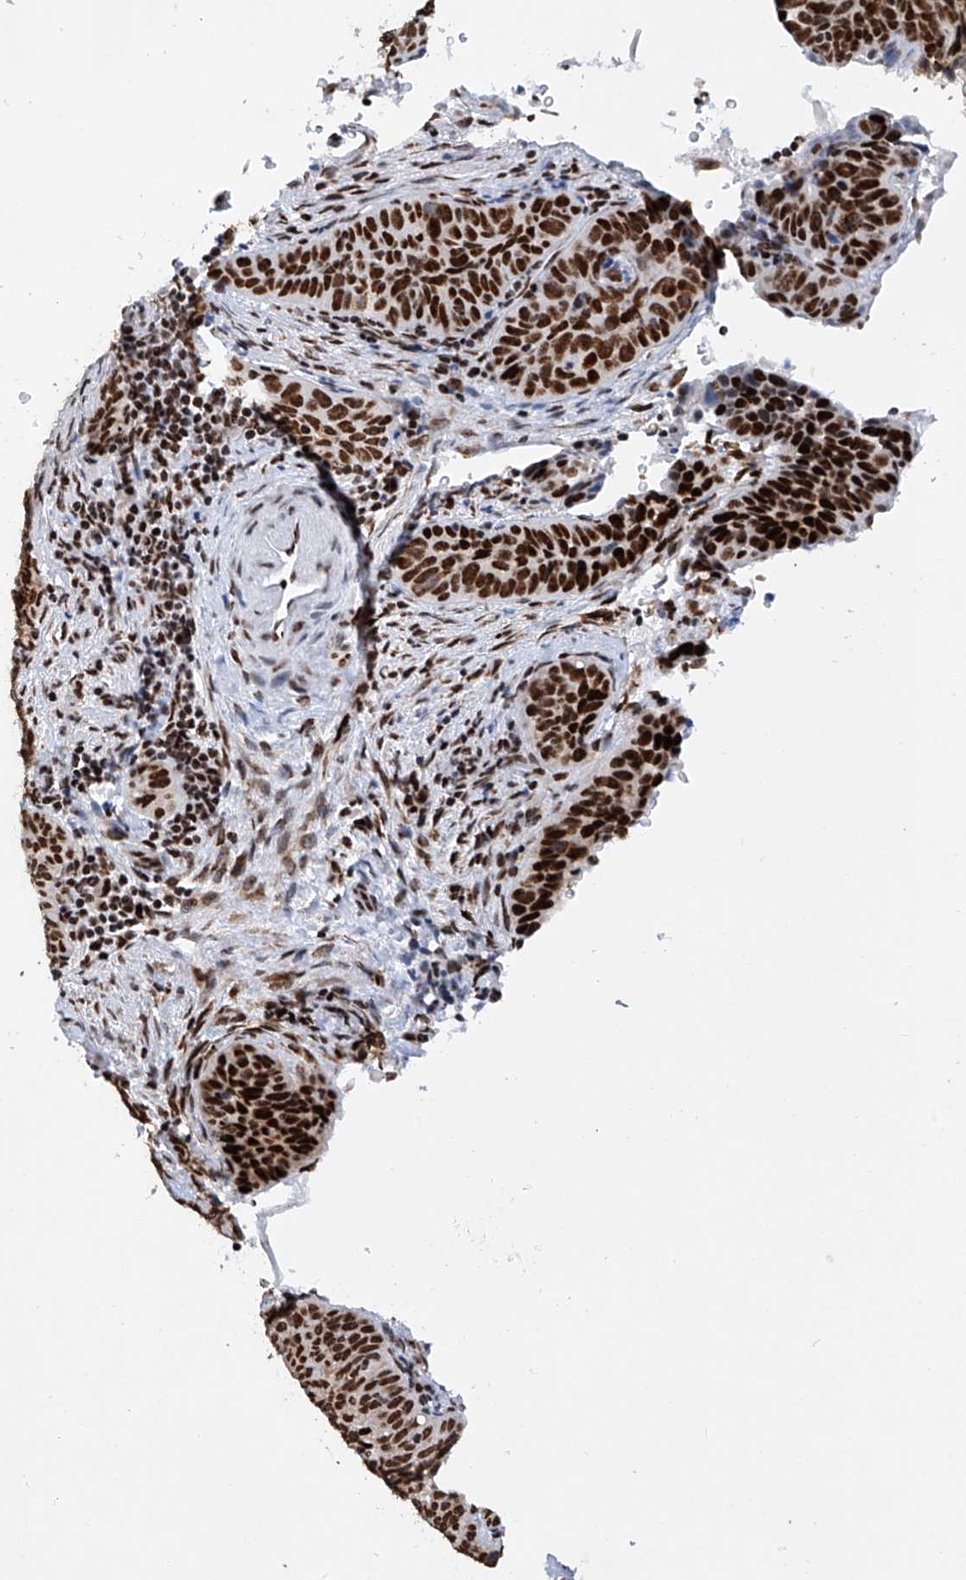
{"staining": {"intensity": "strong", "quantity": ">75%", "location": "nuclear"}, "tissue": "cervical cancer", "cell_type": "Tumor cells", "image_type": "cancer", "snomed": [{"axis": "morphology", "description": "Squamous cell carcinoma, NOS"}, {"axis": "topography", "description": "Cervix"}], "caption": "Tumor cells display high levels of strong nuclear positivity in about >75% of cells in cervical squamous cell carcinoma.", "gene": "SRSF6", "patient": {"sex": "female", "age": 60}}